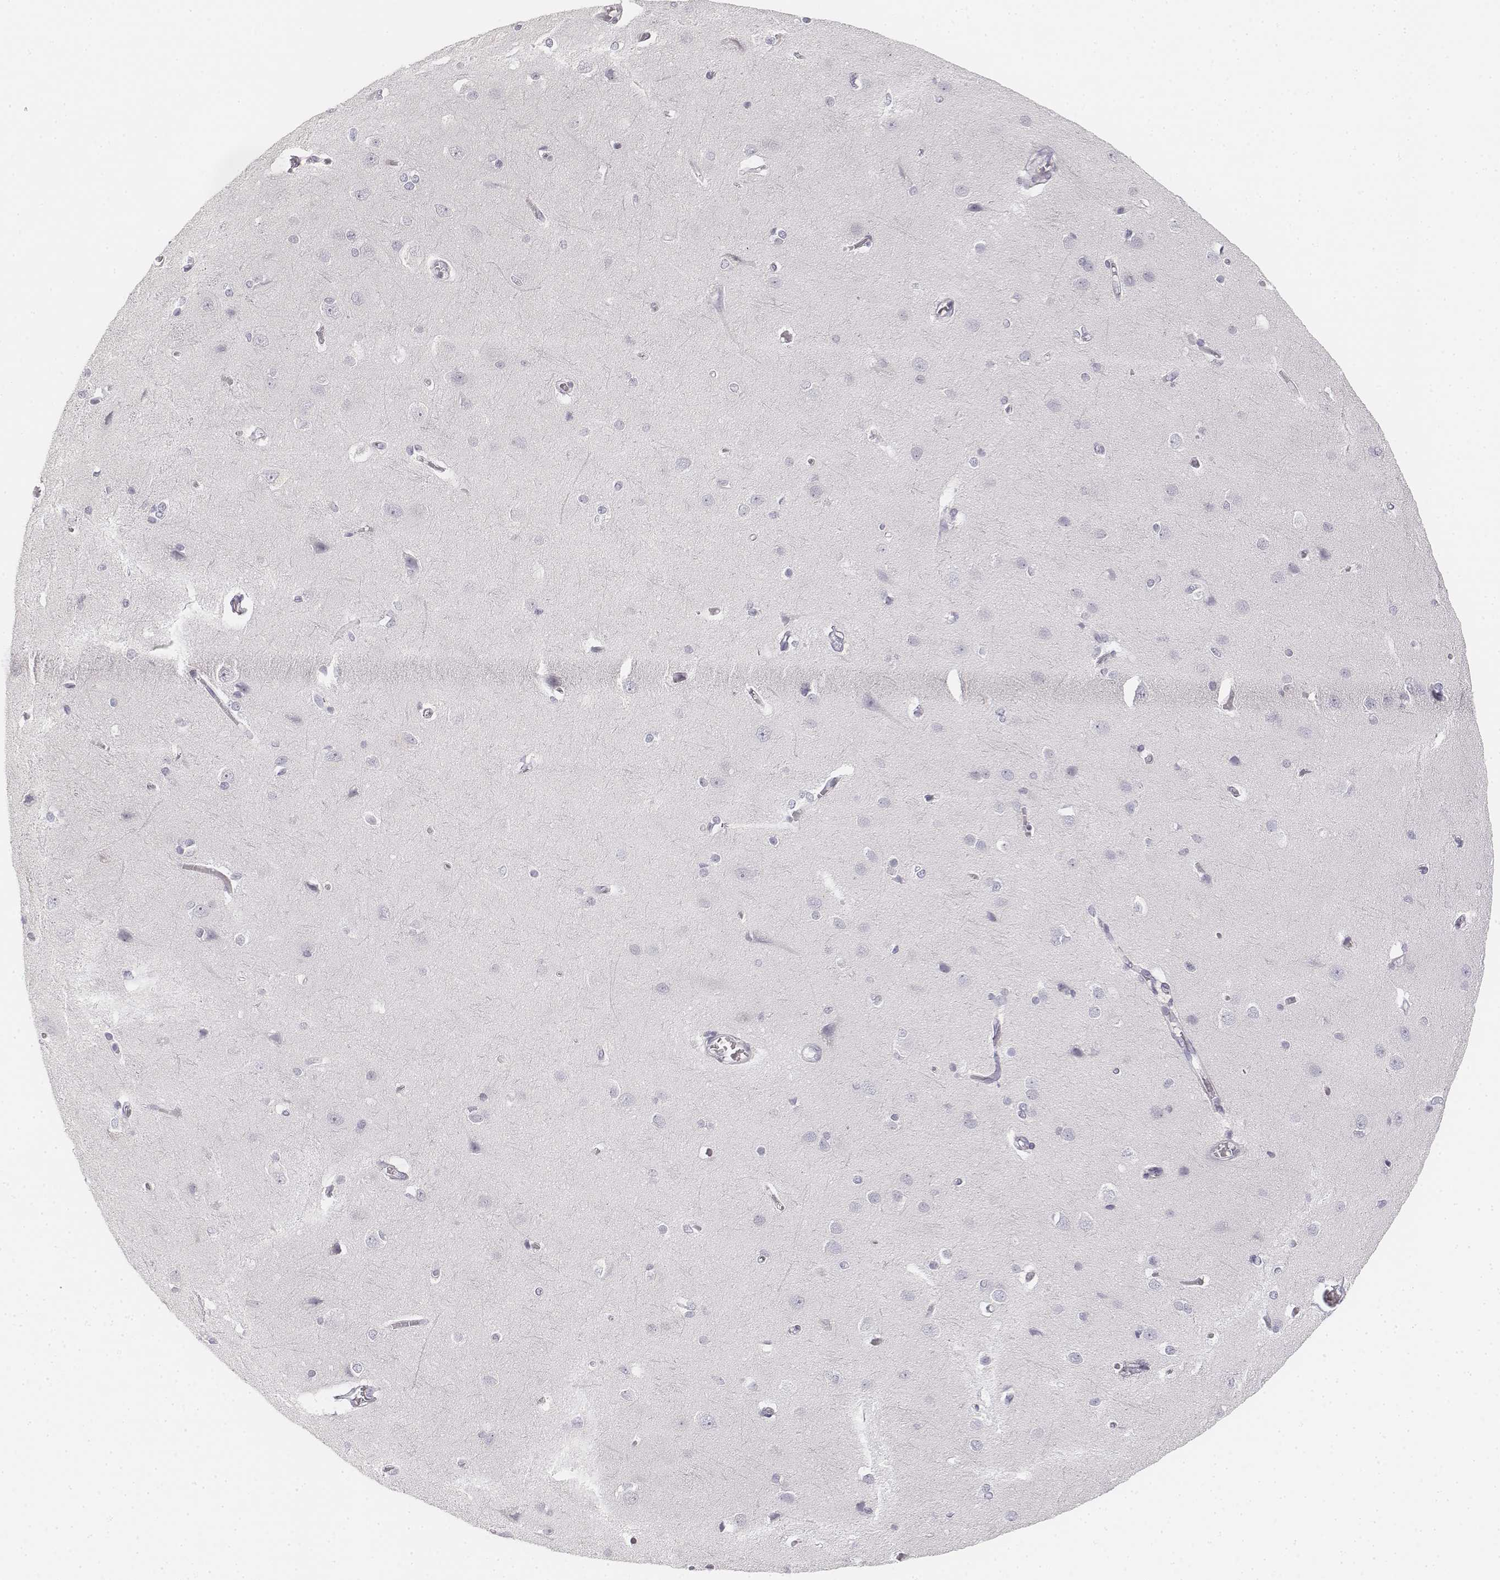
{"staining": {"intensity": "negative", "quantity": "none", "location": "none"}, "tissue": "cerebral cortex", "cell_type": "Endothelial cells", "image_type": "normal", "snomed": [{"axis": "morphology", "description": "Normal tissue, NOS"}, {"axis": "topography", "description": "Cerebral cortex"}], "caption": "A high-resolution histopathology image shows immunohistochemistry (IHC) staining of unremarkable cerebral cortex, which exhibits no significant positivity in endothelial cells. The staining is performed using DAB (3,3'-diaminobenzidine) brown chromogen with nuclei counter-stained in using hematoxylin.", "gene": "DSG4", "patient": {"sex": "male", "age": 37}}